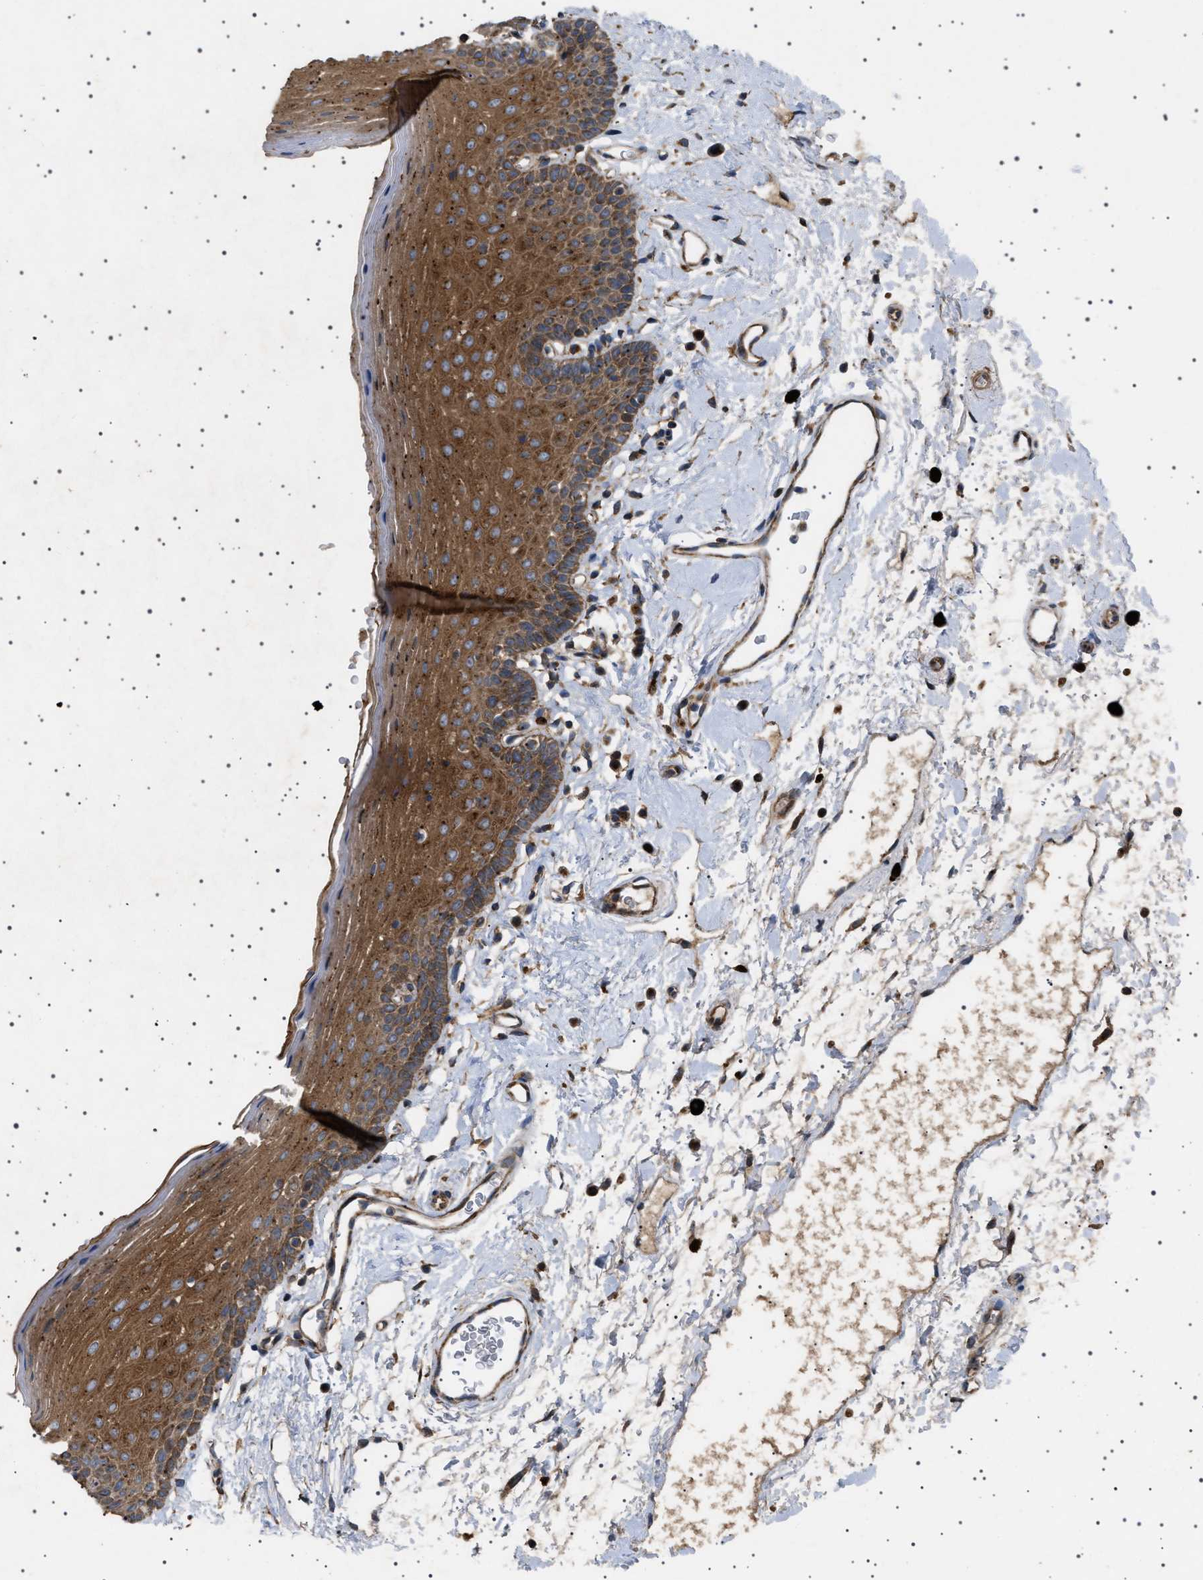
{"staining": {"intensity": "strong", "quantity": ">75%", "location": "cytoplasmic/membranous"}, "tissue": "oral mucosa", "cell_type": "Squamous epithelial cells", "image_type": "normal", "snomed": [{"axis": "morphology", "description": "Normal tissue, NOS"}, {"axis": "topography", "description": "Oral tissue"}], "caption": "Brown immunohistochemical staining in unremarkable oral mucosa reveals strong cytoplasmic/membranous positivity in about >75% of squamous epithelial cells.", "gene": "CCDC186", "patient": {"sex": "male", "age": 66}}